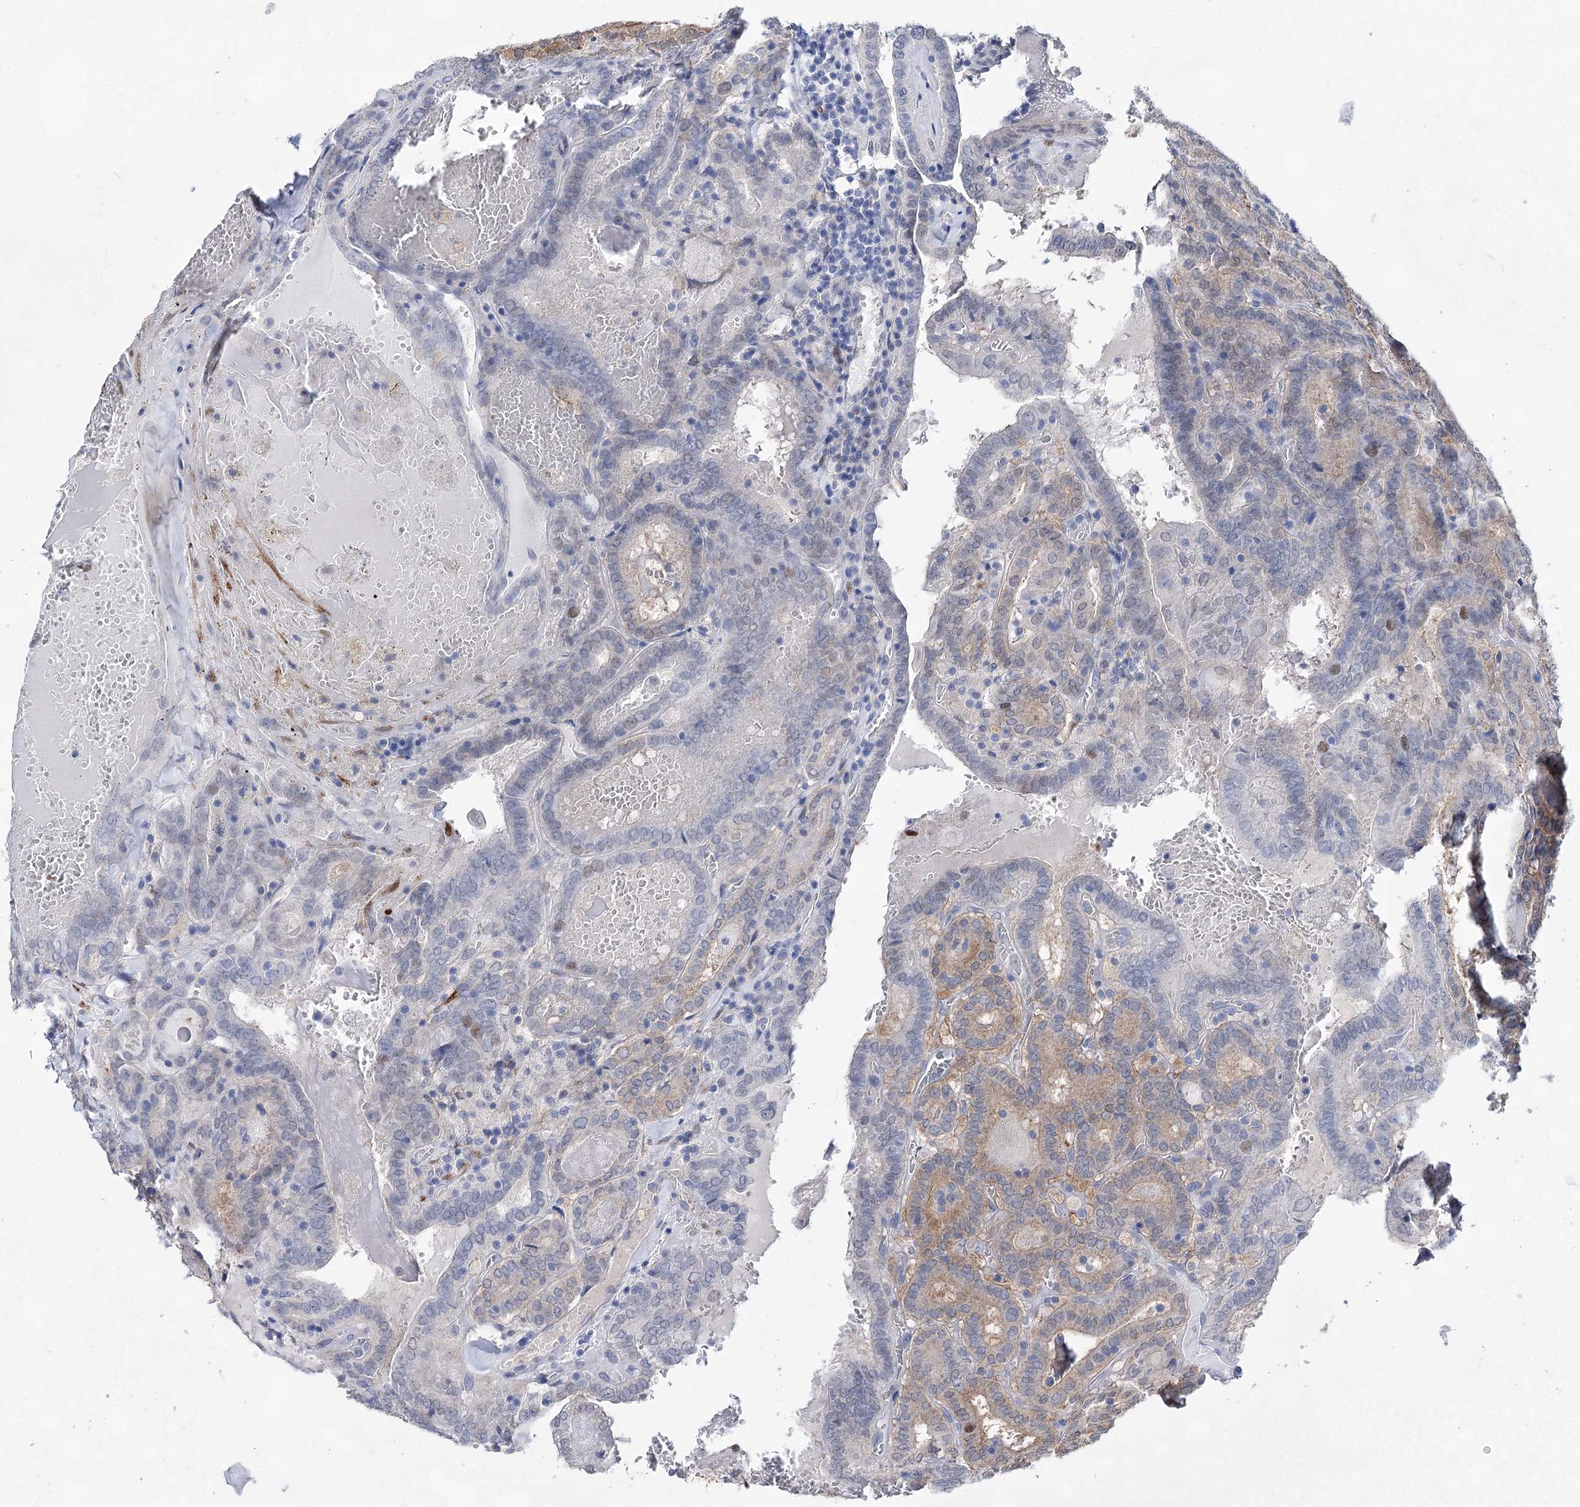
{"staining": {"intensity": "weak", "quantity": "<25%", "location": "cytoplasmic/membranous"}, "tissue": "thyroid cancer", "cell_type": "Tumor cells", "image_type": "cancer", "snomed": [{"axis": "morphology", "description": "Papillary adenocarcinoma, NOS"}, {"axis": "topography", "description": "Thyroid gland"}], "caption": "Human thyroid cancer stained for a protein using immunohistochemistry (IHC) shows no expression in tumor cells.", "gene": "UGDH", "patient": {"sex": "female", "age": 72}}